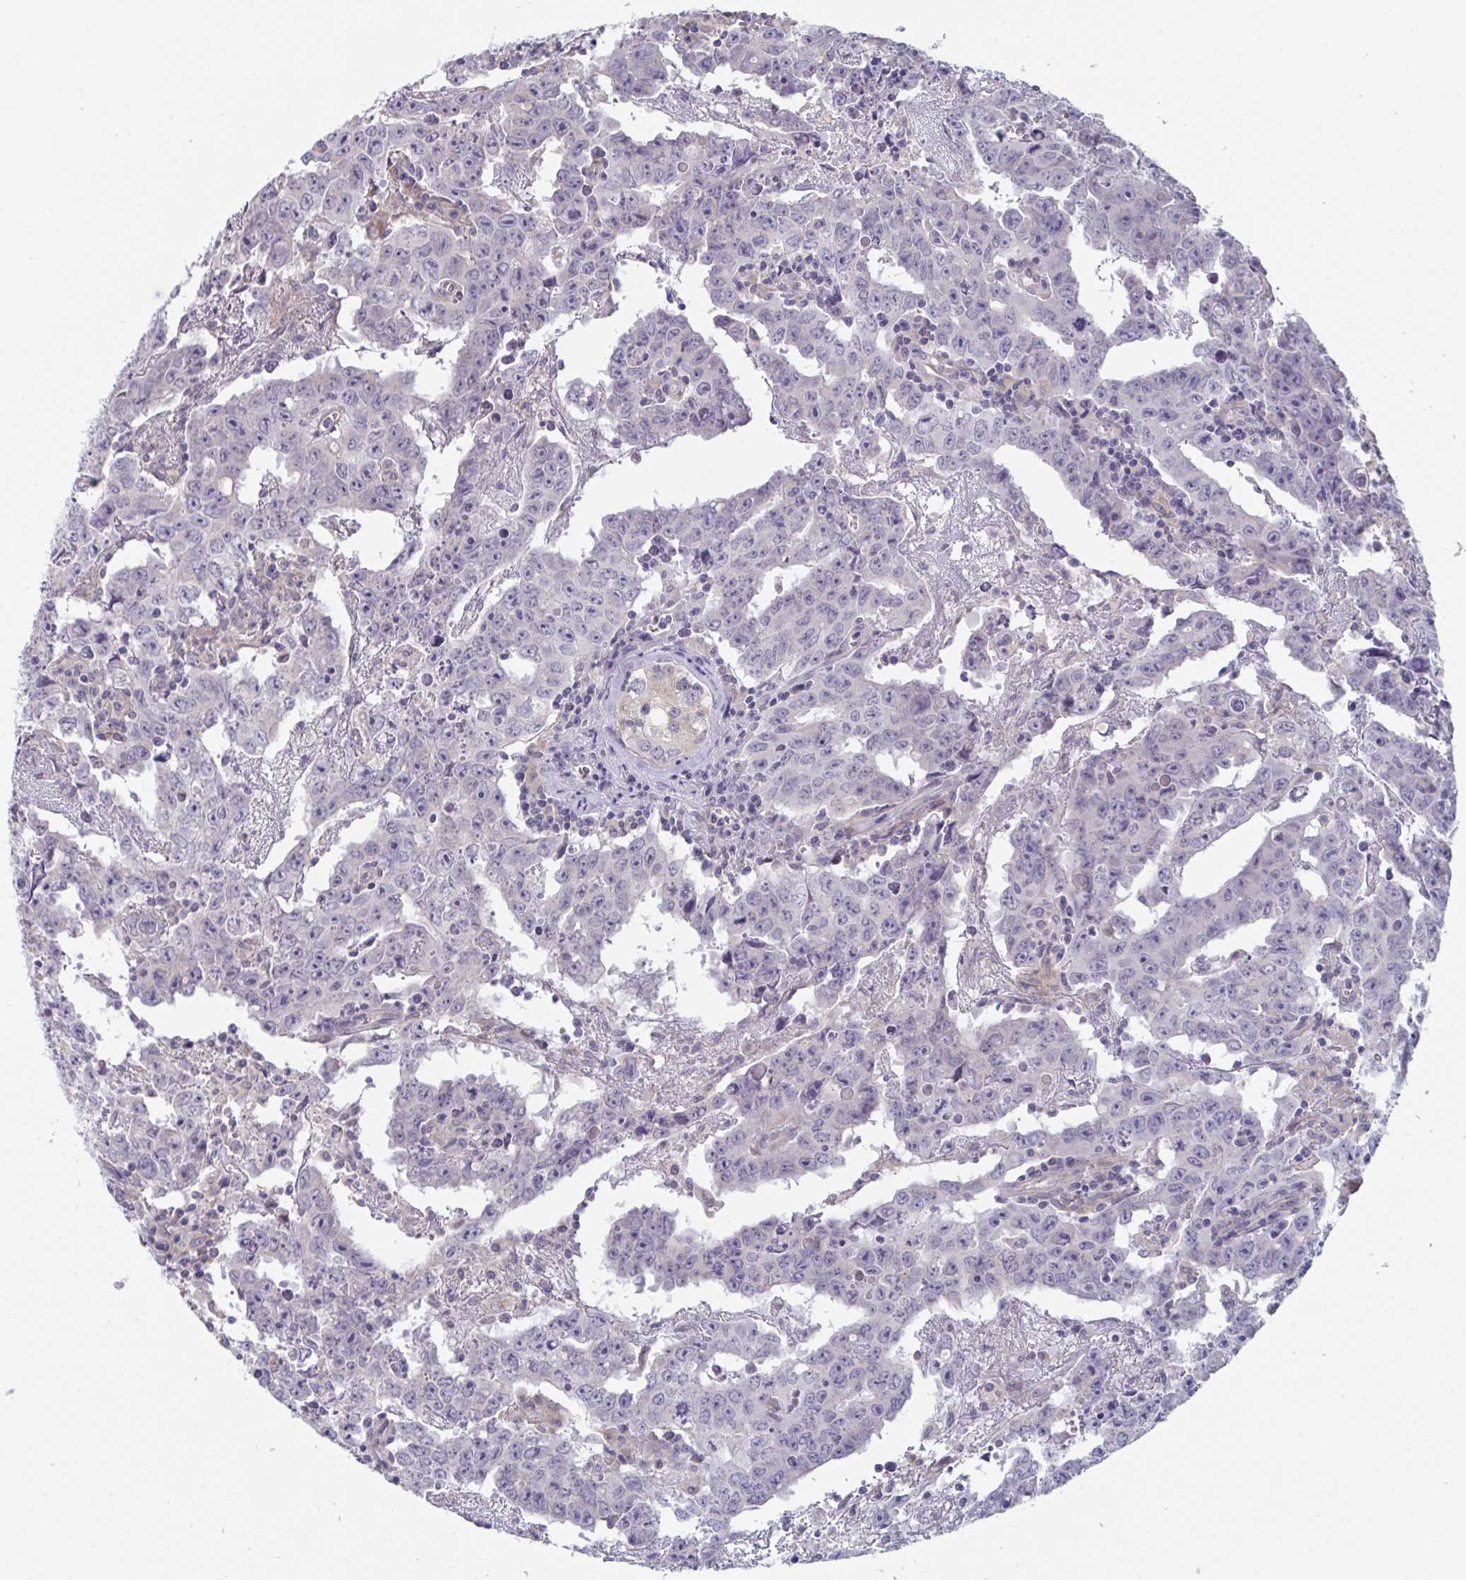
{"staining": {"intensity": "negative", "quantity": "none", "location": "none"}, "tissue": "testis cancer", "cell_type": "Tumor cells", "image_type": "cancer", "snomed": [{"axis": "morphology", "description": "Carcinoma, Embryonal, NOS"}, {"axis": "topography", "description": "Testis"}], "caption": "Photomicrograph shows no significant protein positivity in tumor cells of embryonal carcinoma (testis).", "gene": "PTPRD", "patient": {"sex": "male", "age": 22}}